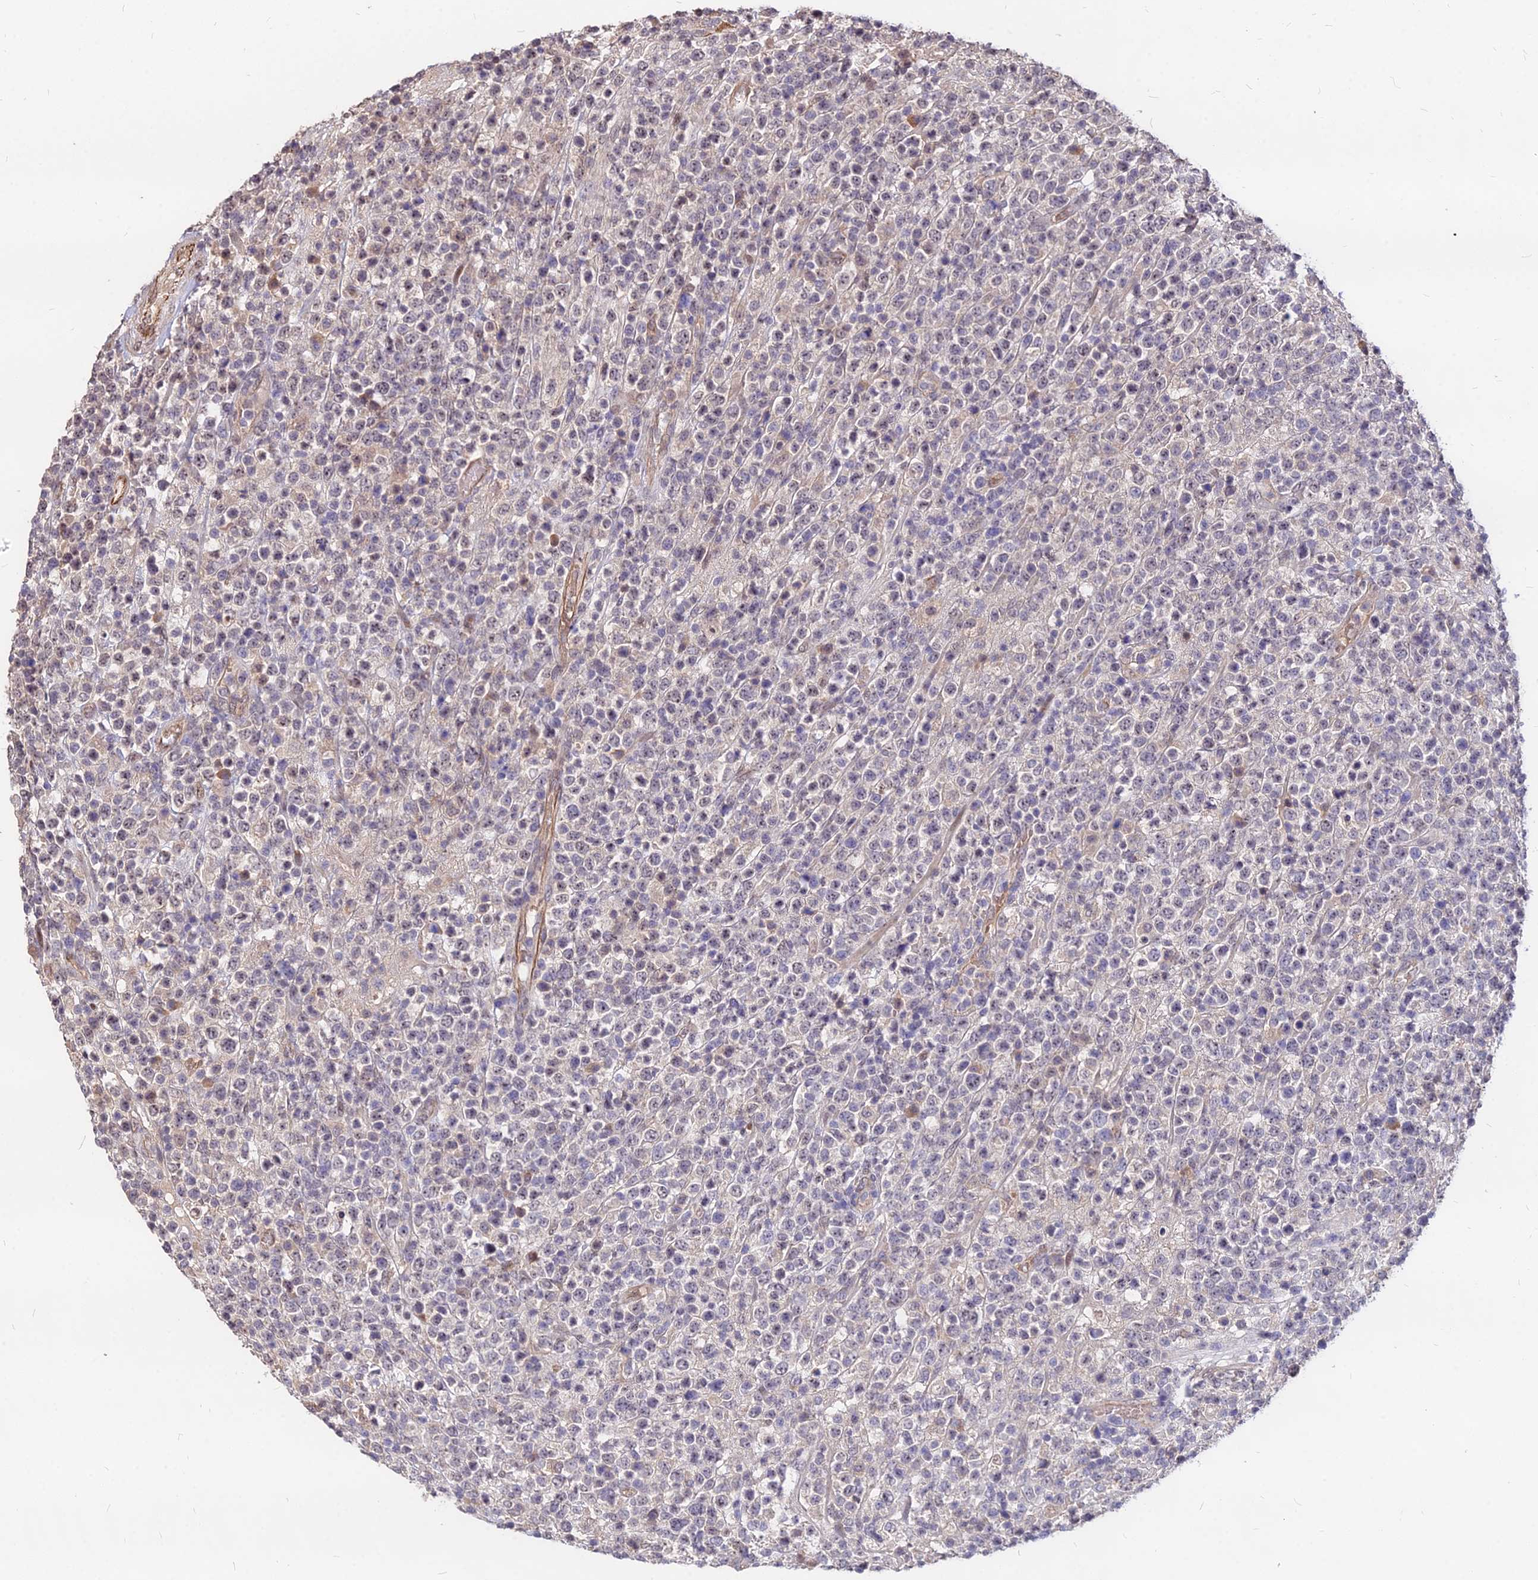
{"staining": {"intensity": "negative", "quantity": "none", "location": "none"}, "tissue": "lymphoma", "cell_type": "Tumor cells", "image_type": "cancer", "snomed": [{"axis": "morphology", "description": "Malignant lymphoma, non-Hodgkin's type, High grade"}, {"axis": "topography", "description": "Colon"}], "caption": "Human lymphoma stained for a protein using IHC reveals no expression in tumor cells.", "gene": "C11orf68", "patient": {"sex": "female", "age": 53}}